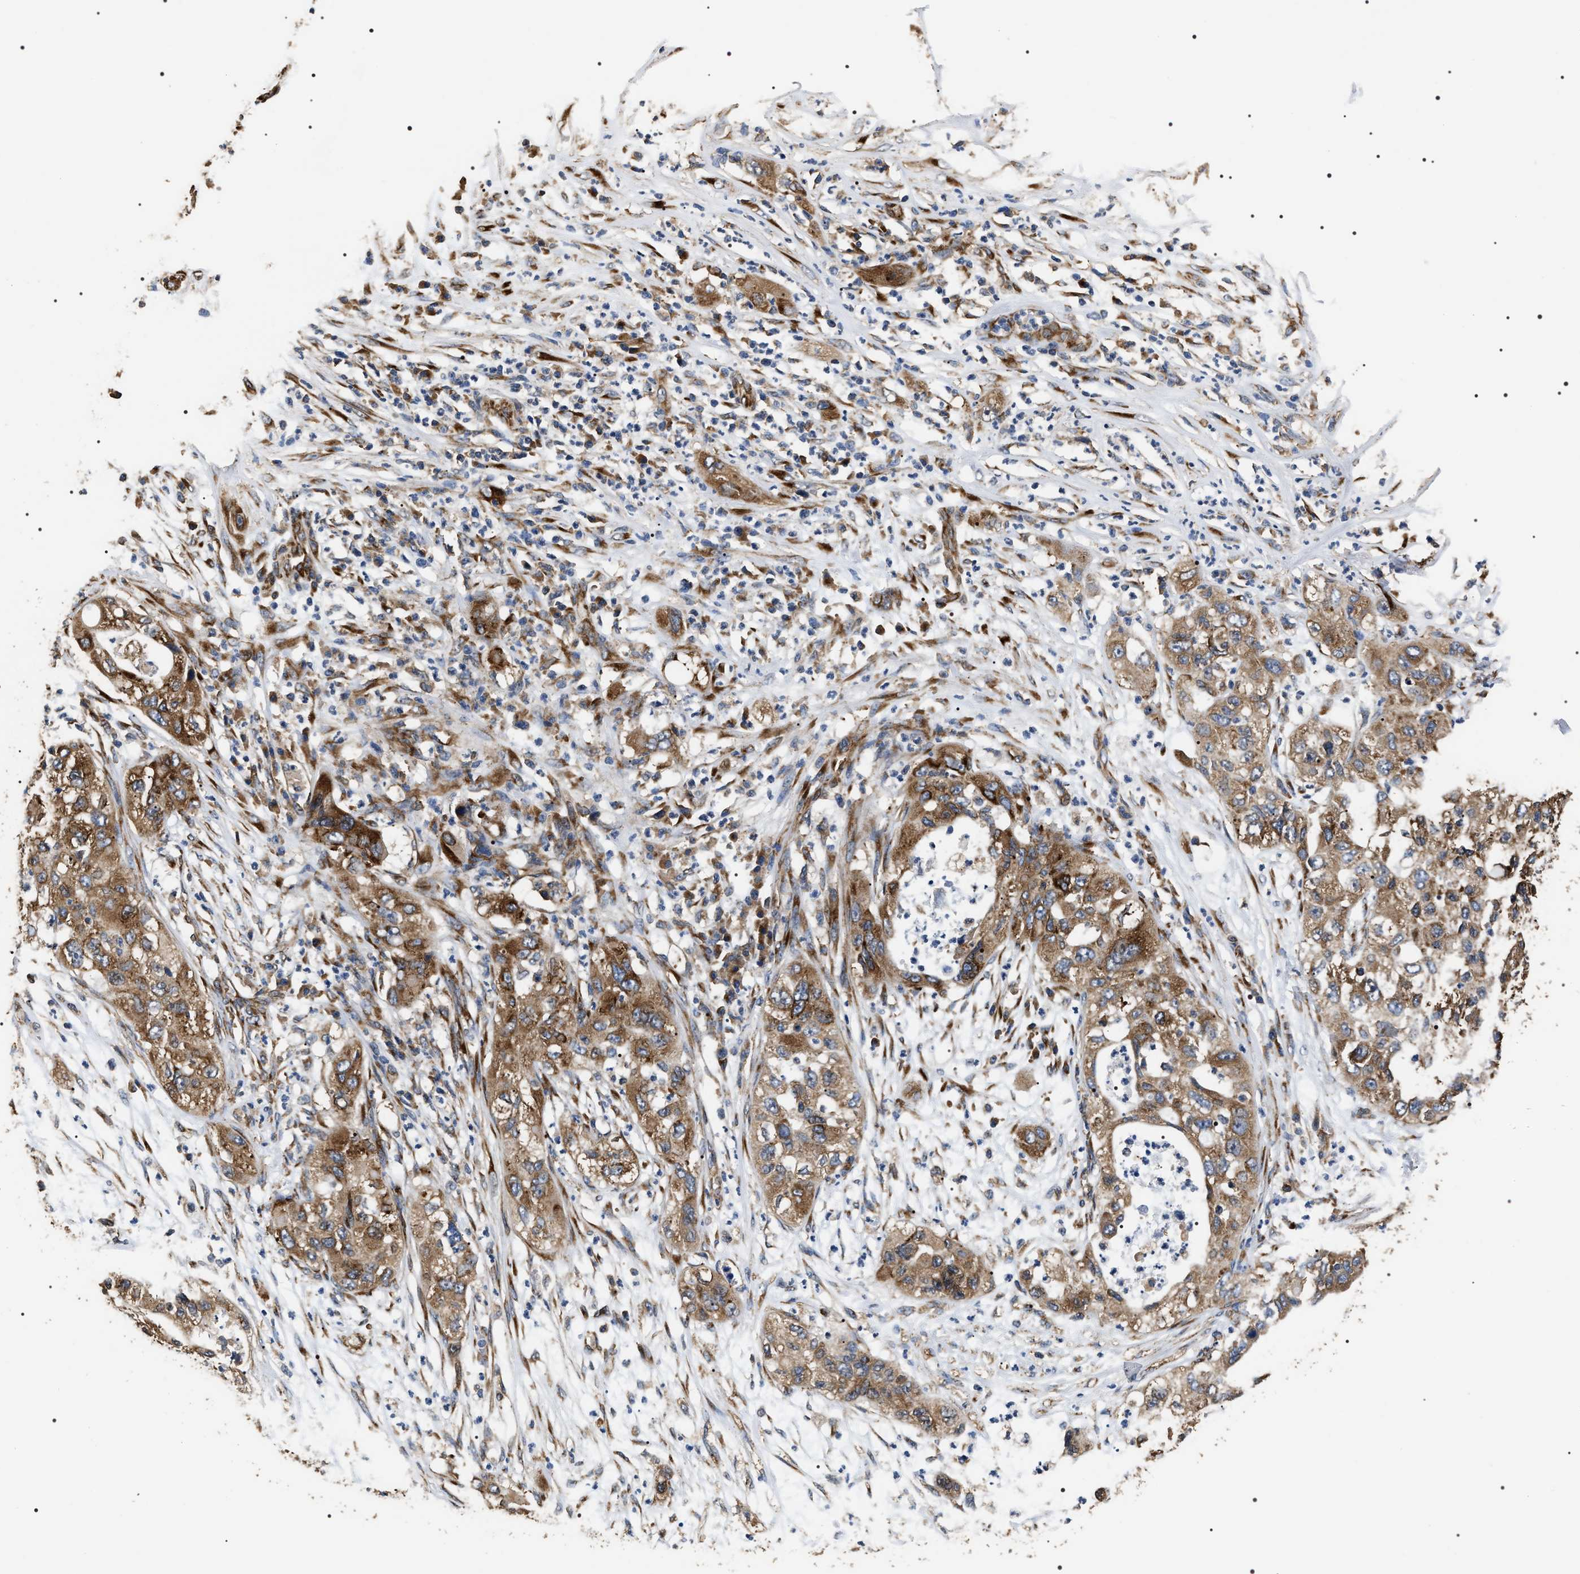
{"staining": {"intensity": "moderate", "quantity": ">75%", "location": "cytoplasmic/membranous"}, "tissue": "pancreatic cancer", "cell_type": "Tumor cells", "image_type": "cancer", "snomed": [{"axis": "morphology", "description": "Adenocarcinoma, NOS"}, {"axis": "topography", "description": "Pancreas"}], "caption": "Protein staining of pancreatic cancer tissue displays moderate cytoplasmic/membranous positivity in approximately >75% of tumor cells.", "gene": "KTN1", "patient": {"sex": "female", "age": 78}}